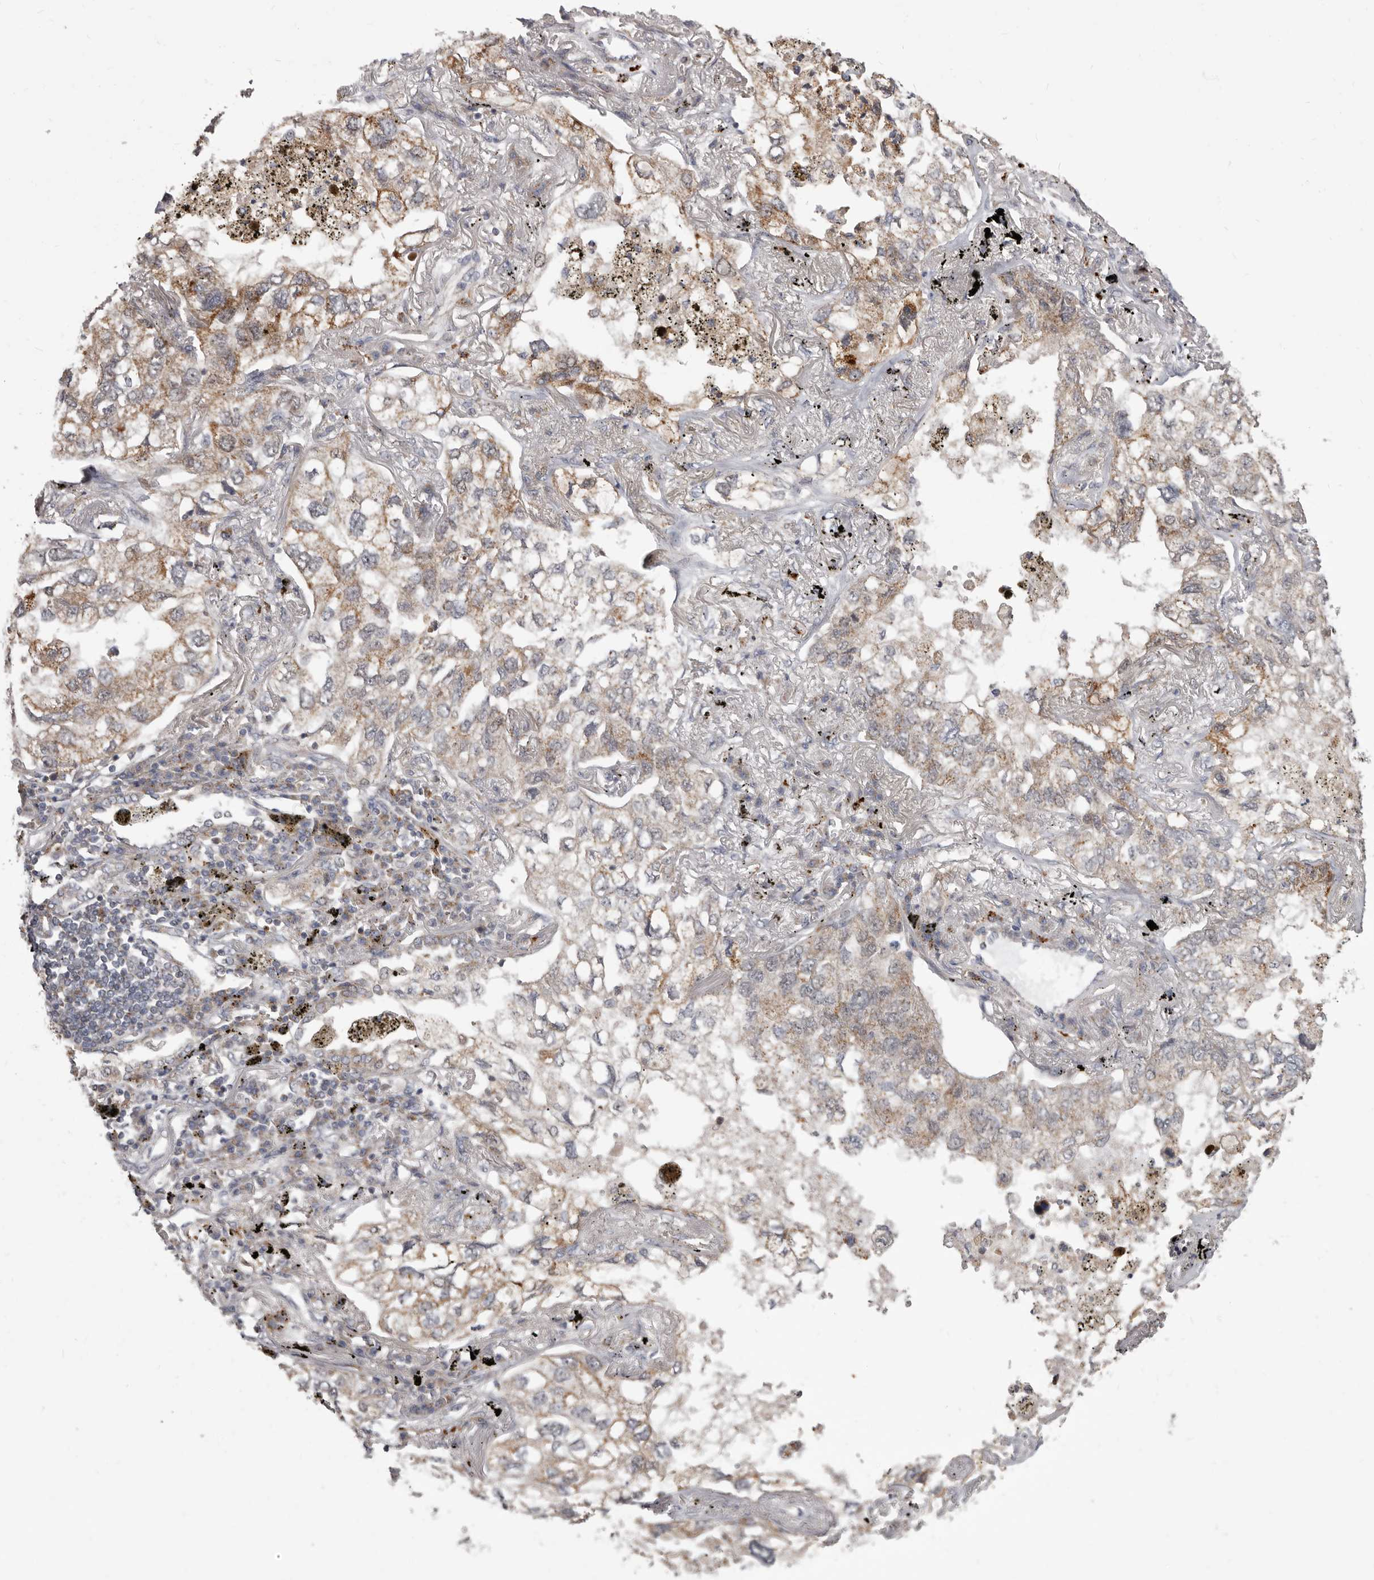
{"staining": {"intensity": "weak", "quantity": "25%-75%", "location": "cytoplasmic/membranous"}, "tissue": "lung cancer", "cell_type": "Tumor cells", "image_type": "cancer", "snomed": [{"axis": "morphology", "description": "Adenocarcinoma, NOS"}, {"axis": "topography", "description": "Lung"}], "caption": "The photomicrograph demonstrates immunohistochemical staining of lung adenocarcinoma. There is weak cytoplasmic/membranous expression is seen in about 25%-75% of tumor cells.", "gene": "SMC4", "patient": {"sex": "male", "age": 65}}